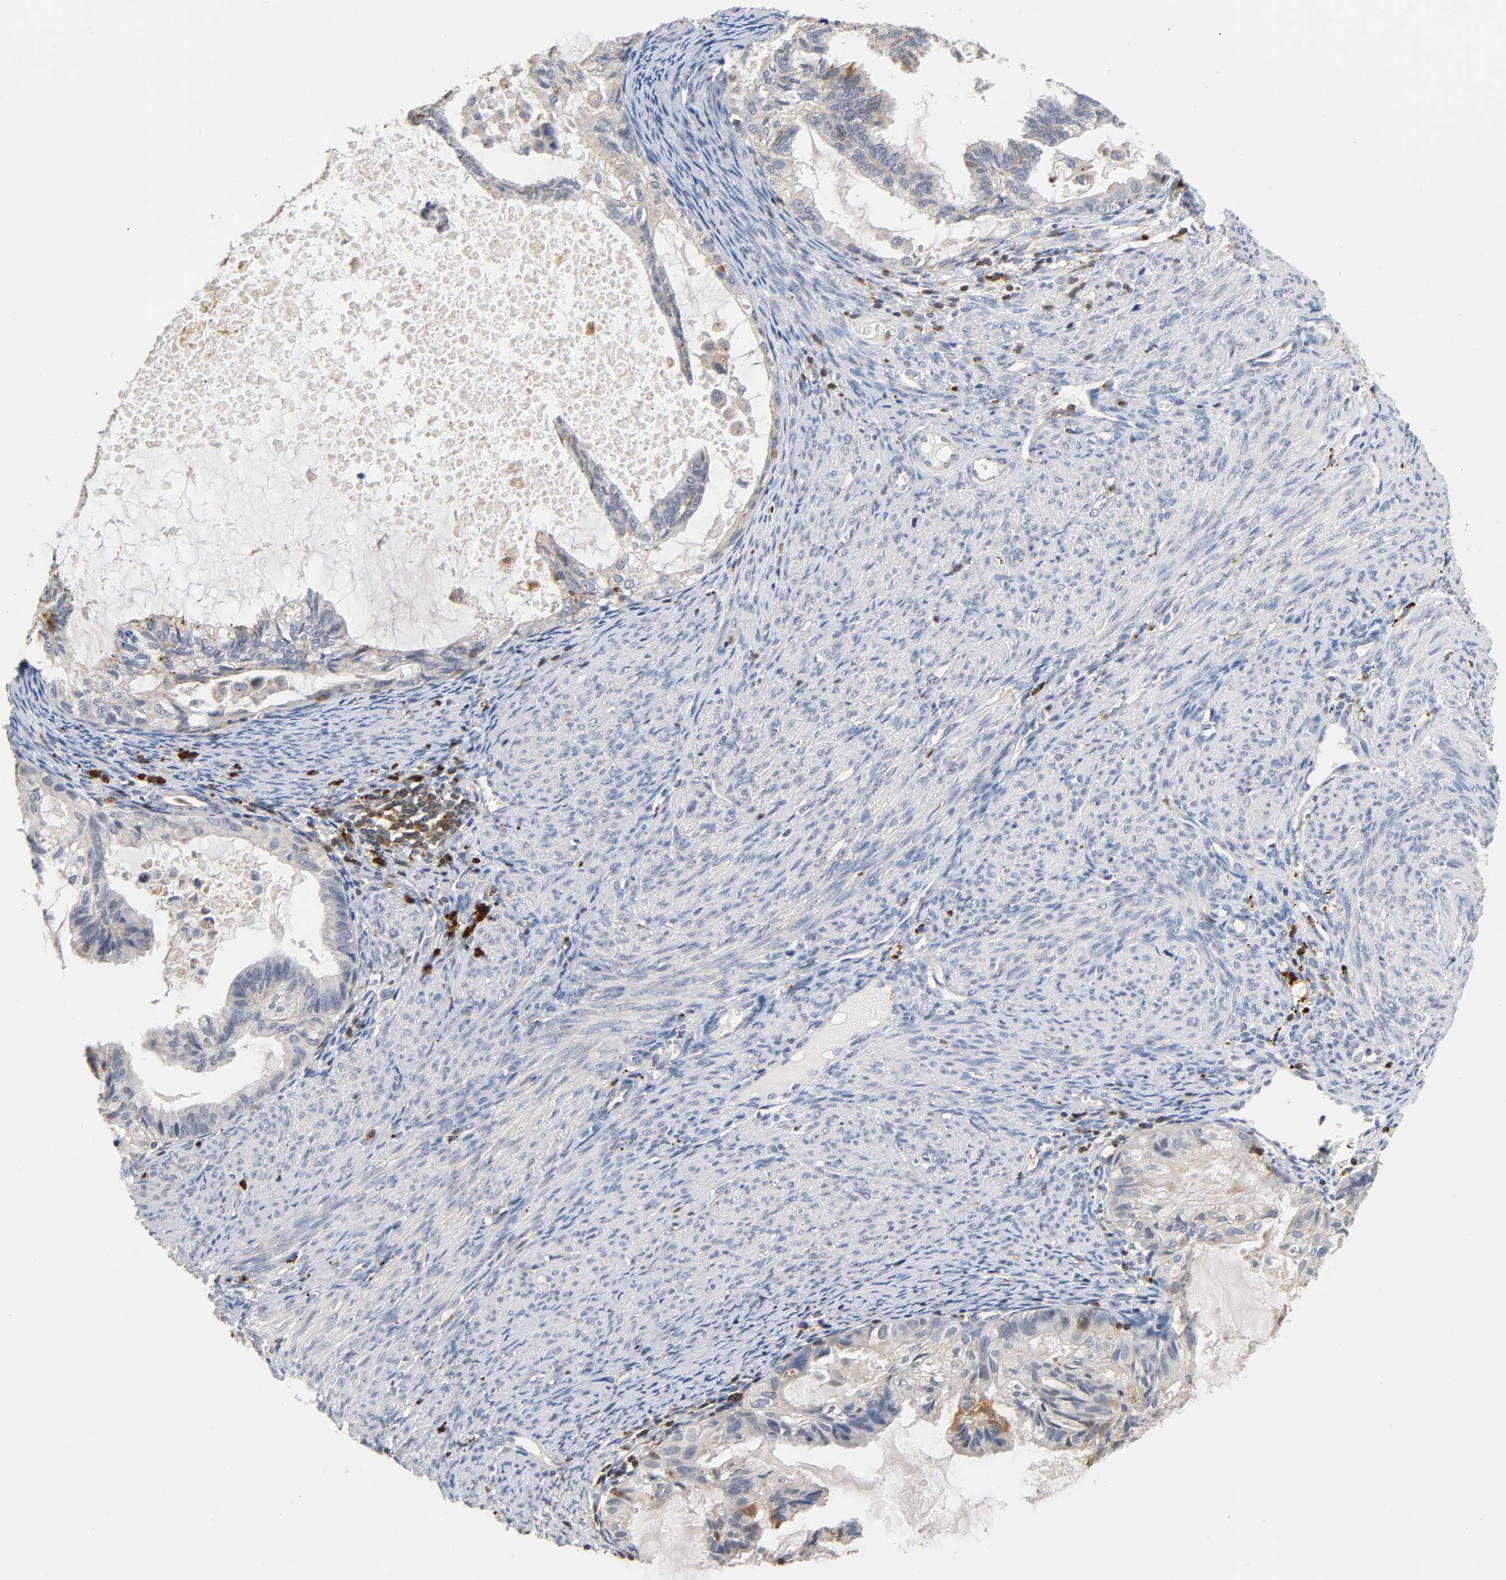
{"staining": {"intensity": "weak", "quantity": "25%-75%", "location": "cytoplasmic/membranous"}, "tissue": "cervical cancer", "cell_type": "Tumor cells", "image_type": "cancer", "snomed": [{"axis": "morphology", "description": "Normal tissue, NOS"}, {"axis": "morphology", "description": "Adenocarcinoma, NOS"}, {"axis": "topography", "description": "Cervix"}, {"axis": "topography", "description": "Endometrium"}], "caption": "Brown immunohistochemical staining in cervical cancer (adenocarcinoma) exhibits weak cytoplasmic/membranous expression in approximately 25%-75% of tumor cells. (DAB IHC, brown staining for protein, blue staining for nuclei).", "gene": "UCKL1", "patient": {"sex": "female", "age": 86}}